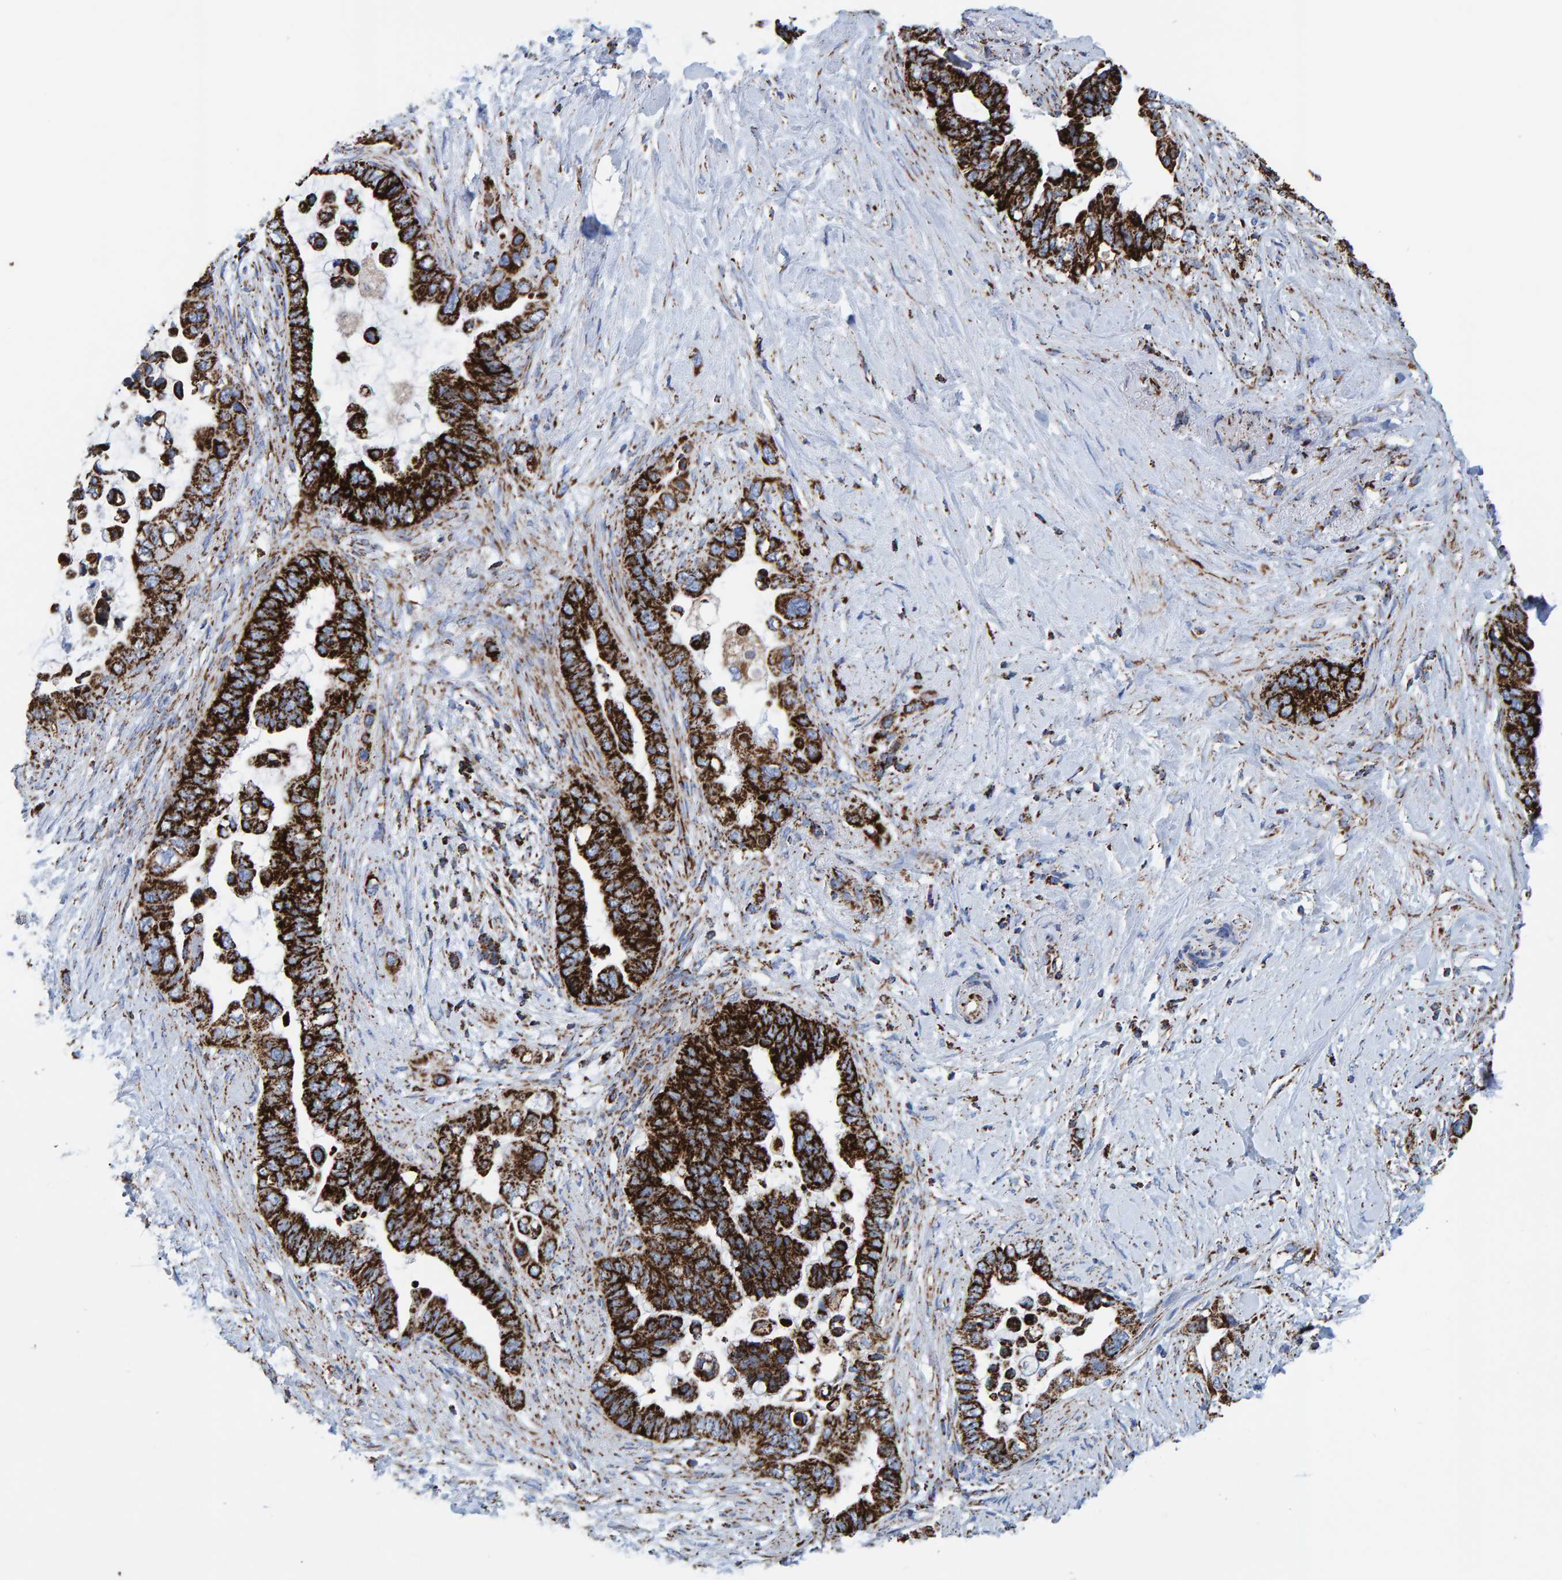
{"staining": {"intensity": "strong", "quantity": ">75%", "location": "cytoplasmic/membranous"}, "tissue": "pancreatic cancer", "cell_type": "Tumor cells", "image_type": "cancer", "snomed": [{"axis": "morphology", "description": "Adenocarcinoma, NOS"}, {"axis": "topography", "description": "Pancreas"}], "caption": "Protein staining reveals strong cytoplasmic/membranous positivity in approximately >75% of tumor cells in pancreatic cancer (adenocarcinoma).", "gene": "ENSG00000262660", "patient": {"sex": "female", "age": 56}}